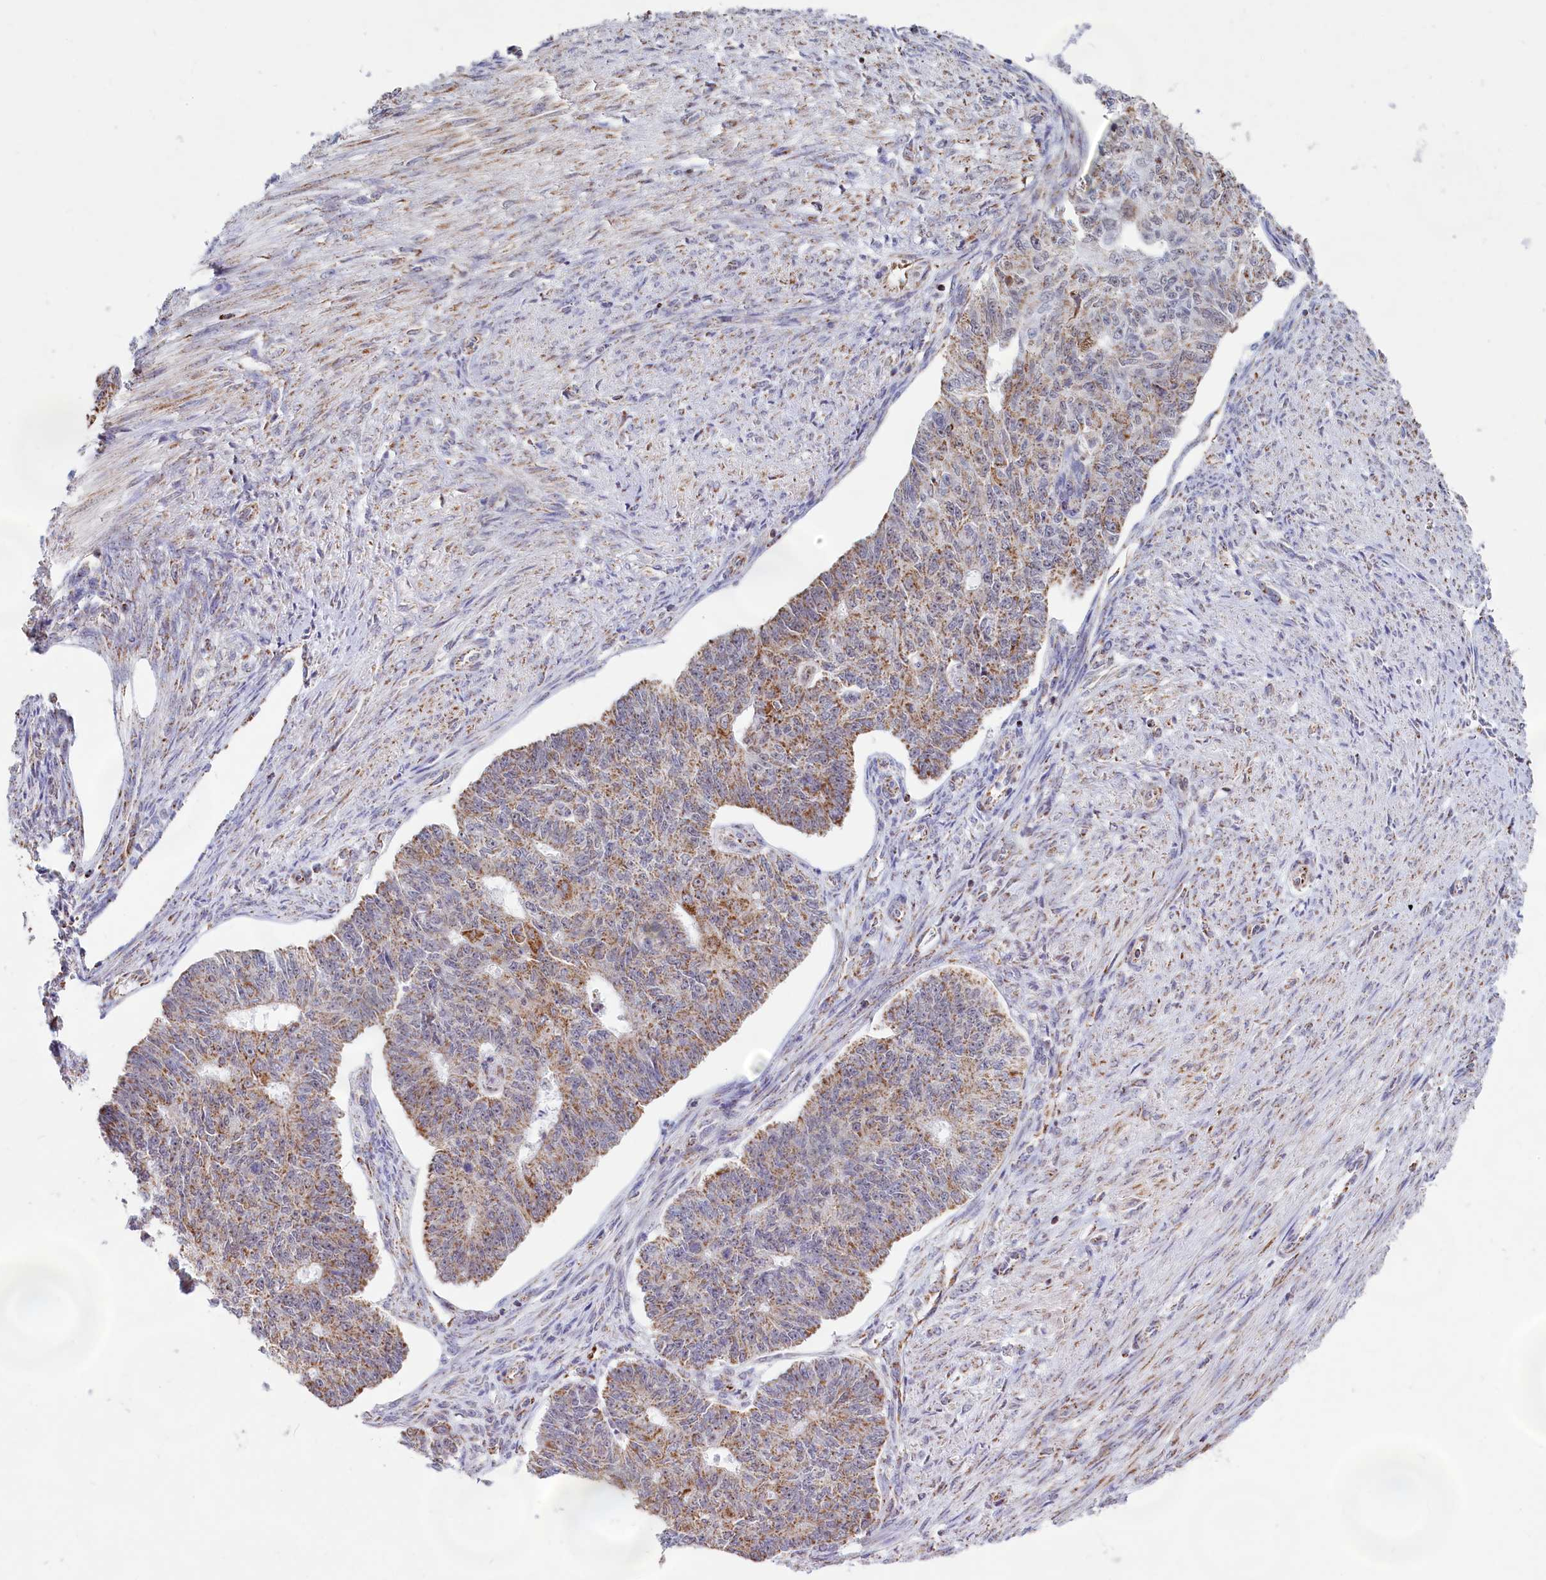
{"staining": {"intensity": "moderate", "quantity": "25%-75%", "location": "cytoplasmic/membranous"}, "tissue": "endometrial cancer", "cell_type": "Tumor cells", "image_type": "cancer", "snomed": [{"axis": "morphology", "description": "Adenocarcinoma, NOS"}, {"axis": "topography", "description": "Endometrium"}], "caption": "This micrograph shows IHC staining of endometrial cancer (adenocarcinoma), with medium moderate cytoplasmic/membranous staining in about 25%-75% of tumor cells.", "gene": "C1D", "patient": {"sex": "female", "age": 32}}